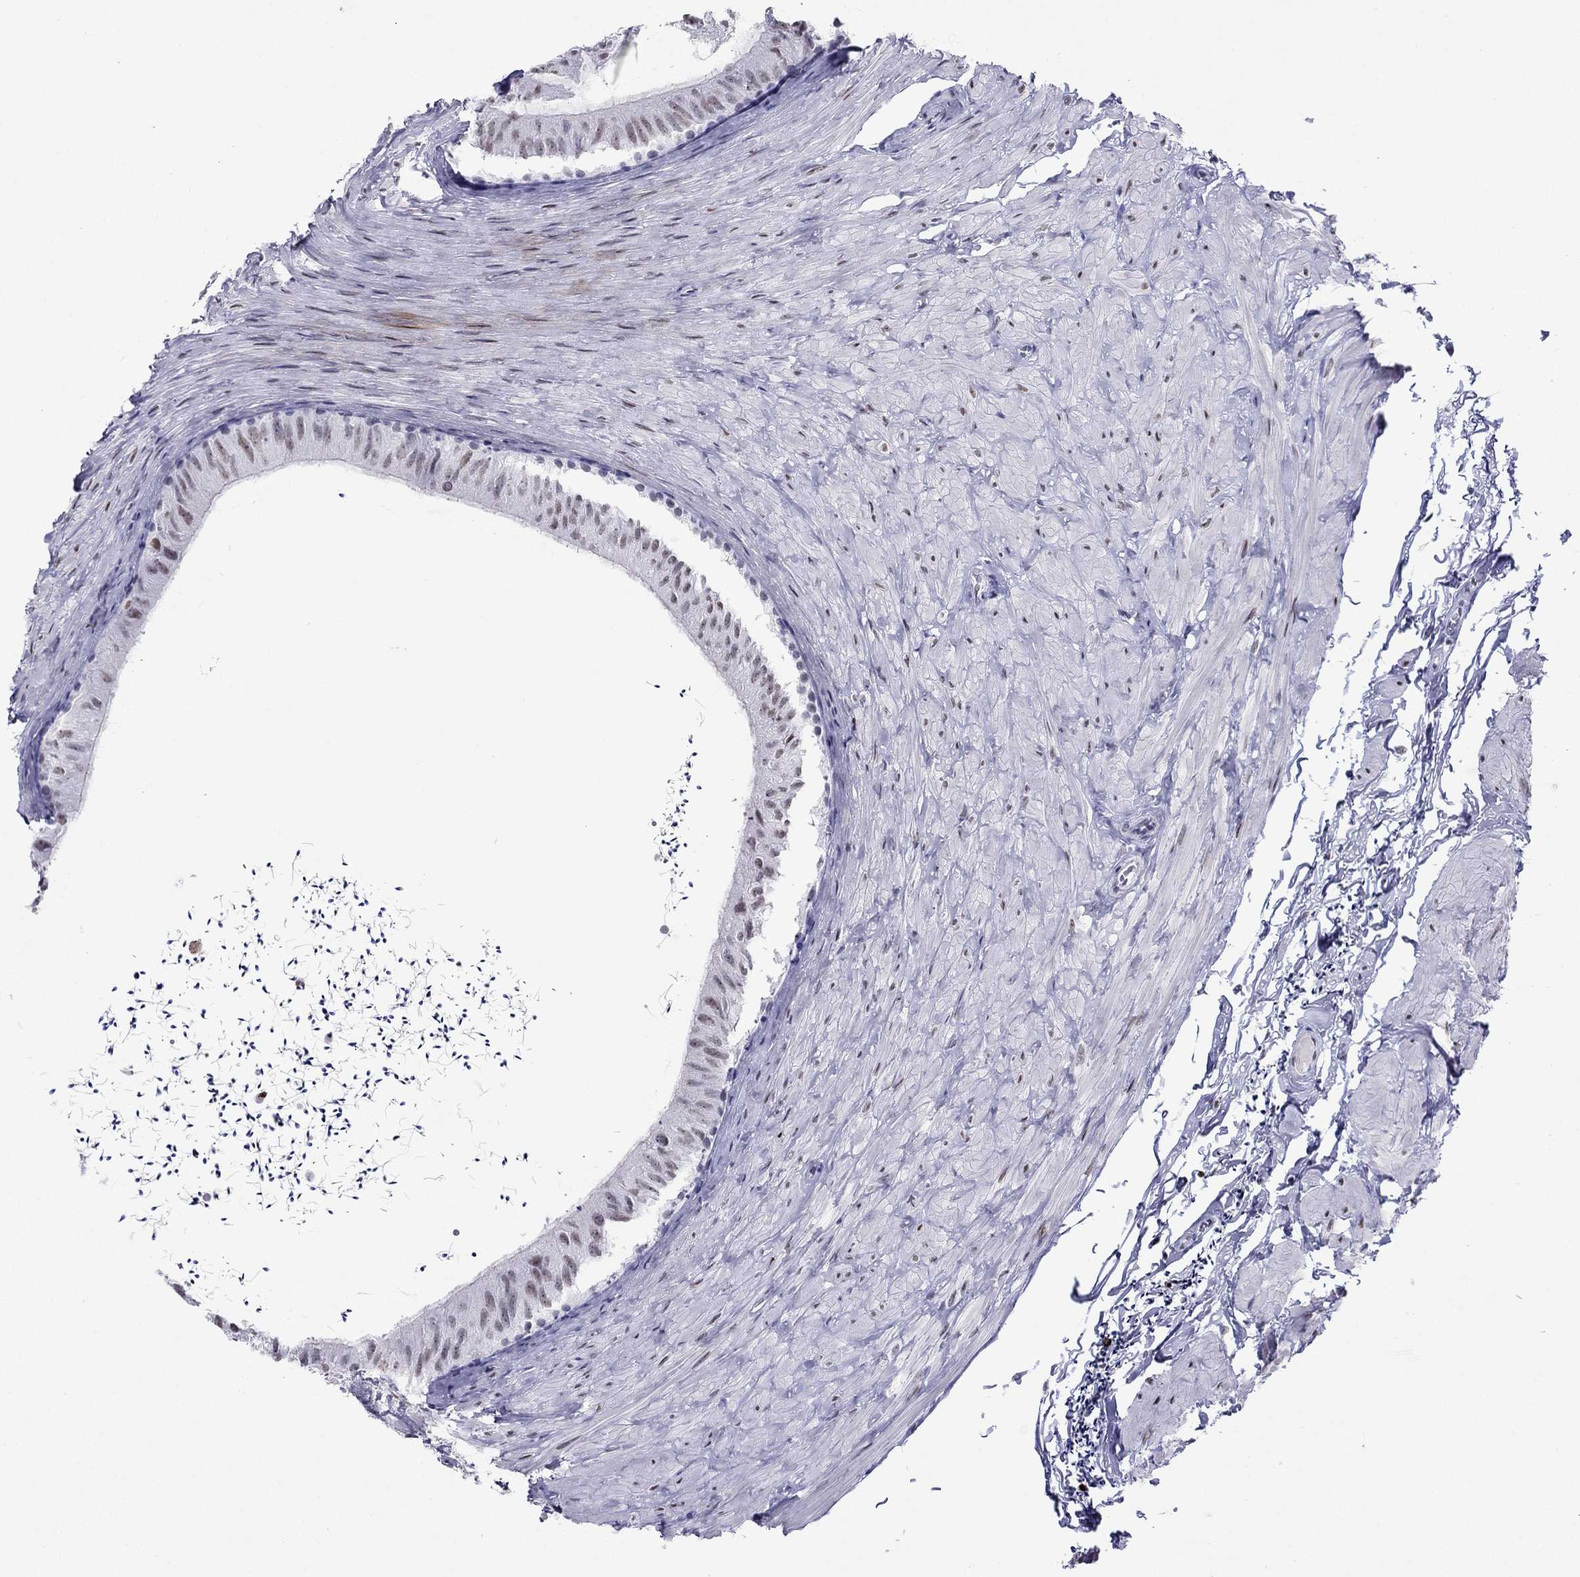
{"staining": {"intensity": "moderate", "quantity": "<25%", "location": "nuclear"}, "tissue": "epididymis", "cell_type": "Glandular cells", "image_type": "normal", "snomed": [{"axis": "morphology", "description": "Normal tissue, NOS"}, {"axis": "topography", "description": "Epididymis"}], "caption": "Protein staining demonstrates moderate nuclear positivity in about <25% of glandular cells in normal epididymis.", "gene": "PPM1G", "patient": {"sex": "male", "age": 32}}